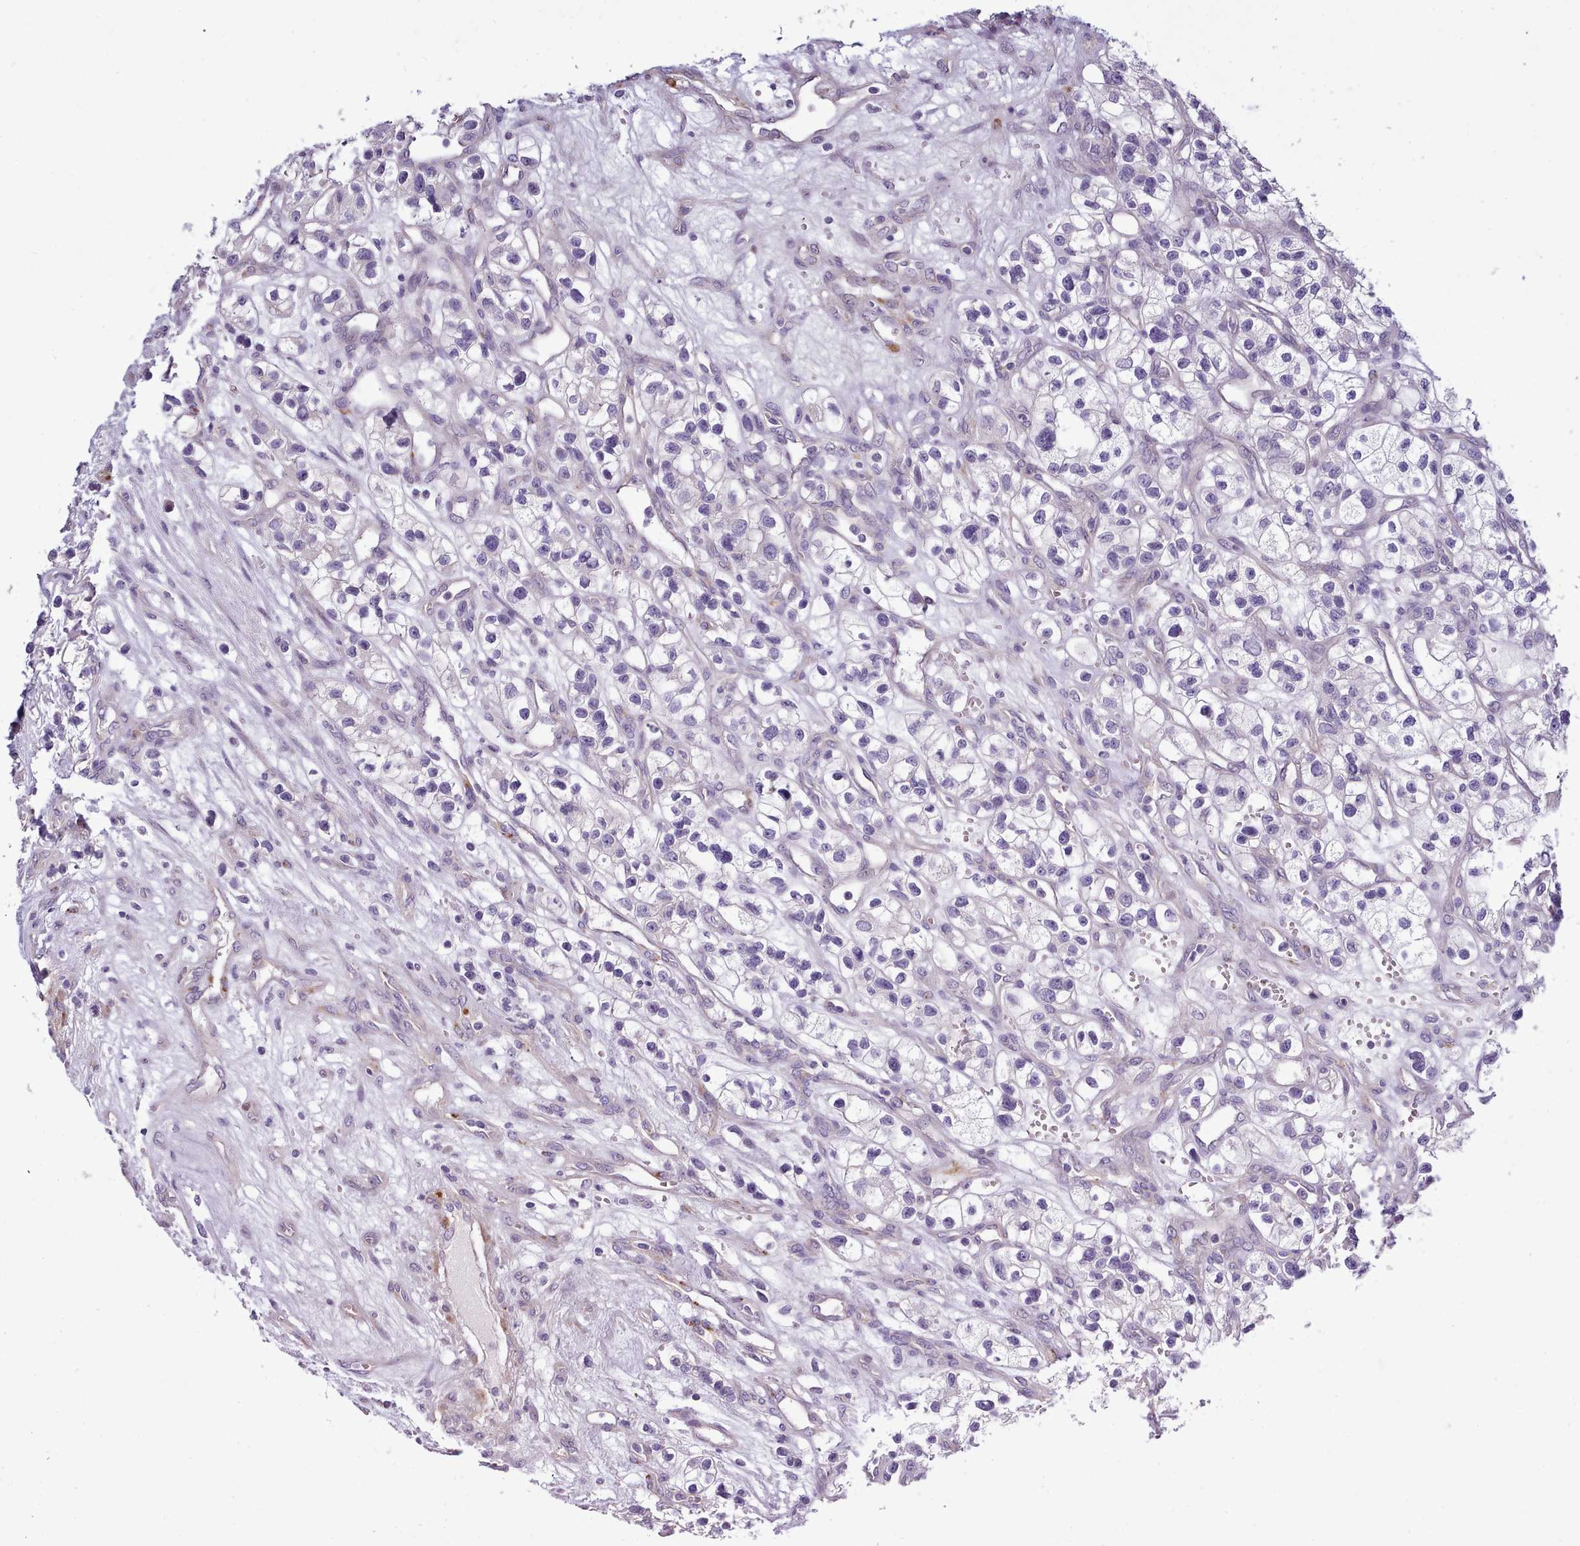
{"staining": {"intensity": "negative", "quantity": "none", "location": "none"}, "tissue": "renal cancer", "cell_type": "Tumor cells", "image_type": "cancer", "snomed": [{"axis": "morphology", "description": "Adenocarcinoma, NOS"}, {"axis": "topography", "description": "Kidney"}], "caption": "Immunohistochemical staining of human renal cancer demonstrates no significant positivity in tumor cells.", "gene": "SETX", "patient": {"sex": "female", "age": 57}}